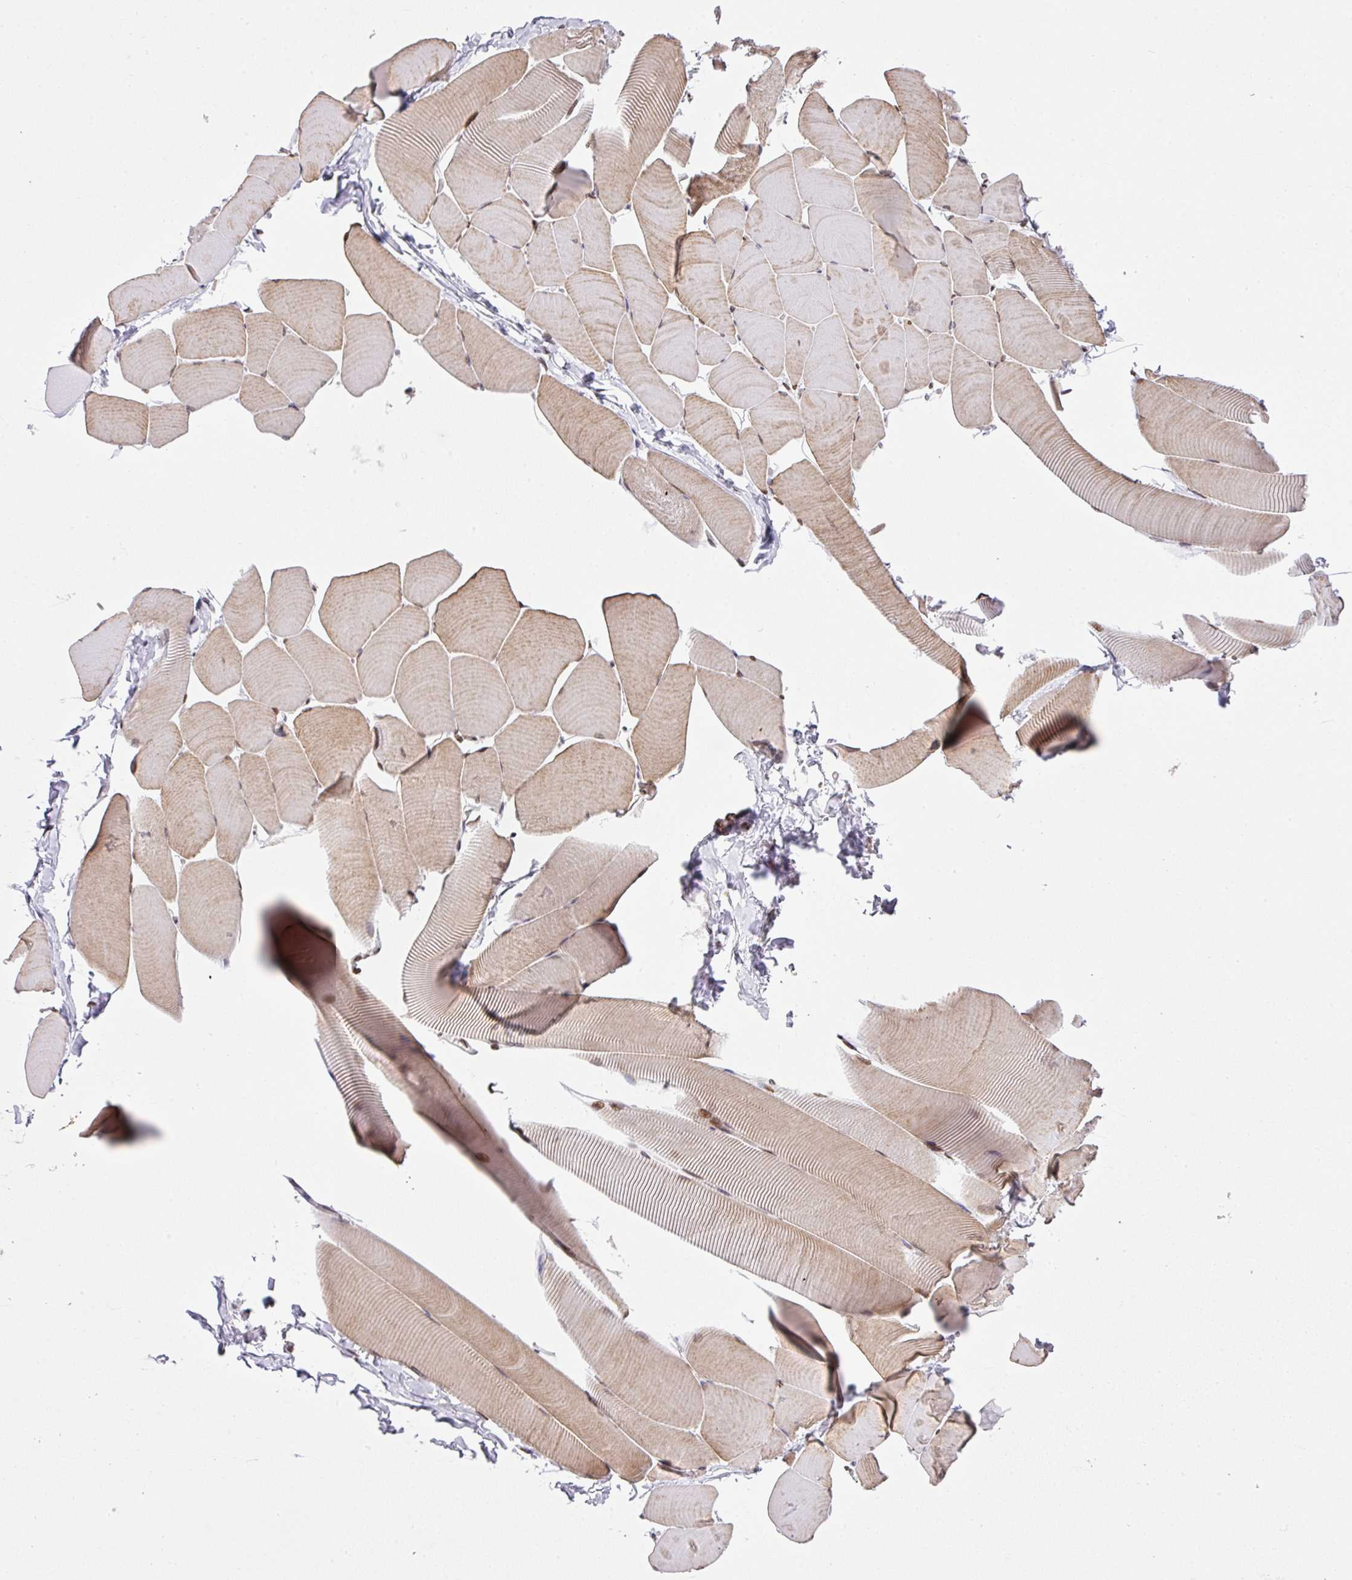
{"staining": {"intensity": "moderate", "quantity": "25%-75%", "location": "cytoplasmic/membranous,nuclear"}, "tissue": "skeletal muscle", "cell_type": "Myocytes", "image_type": "normal", "snomed": [{"axis": "morphology", "description": "Normal tissue, NOS"}, {"axis": "topography", "description": "Skeletal muscle"}], "caption": "This image exhibits normal skeletal muscle stained with IHC to label a protein in brown. The cytoplasmic/membranous,nuclear of myocytes show moderate positivity for the protein. Nuclei are counter-stained blue.", "gene": "PLK1", "patient": {"sex": "male", "age": 25}}